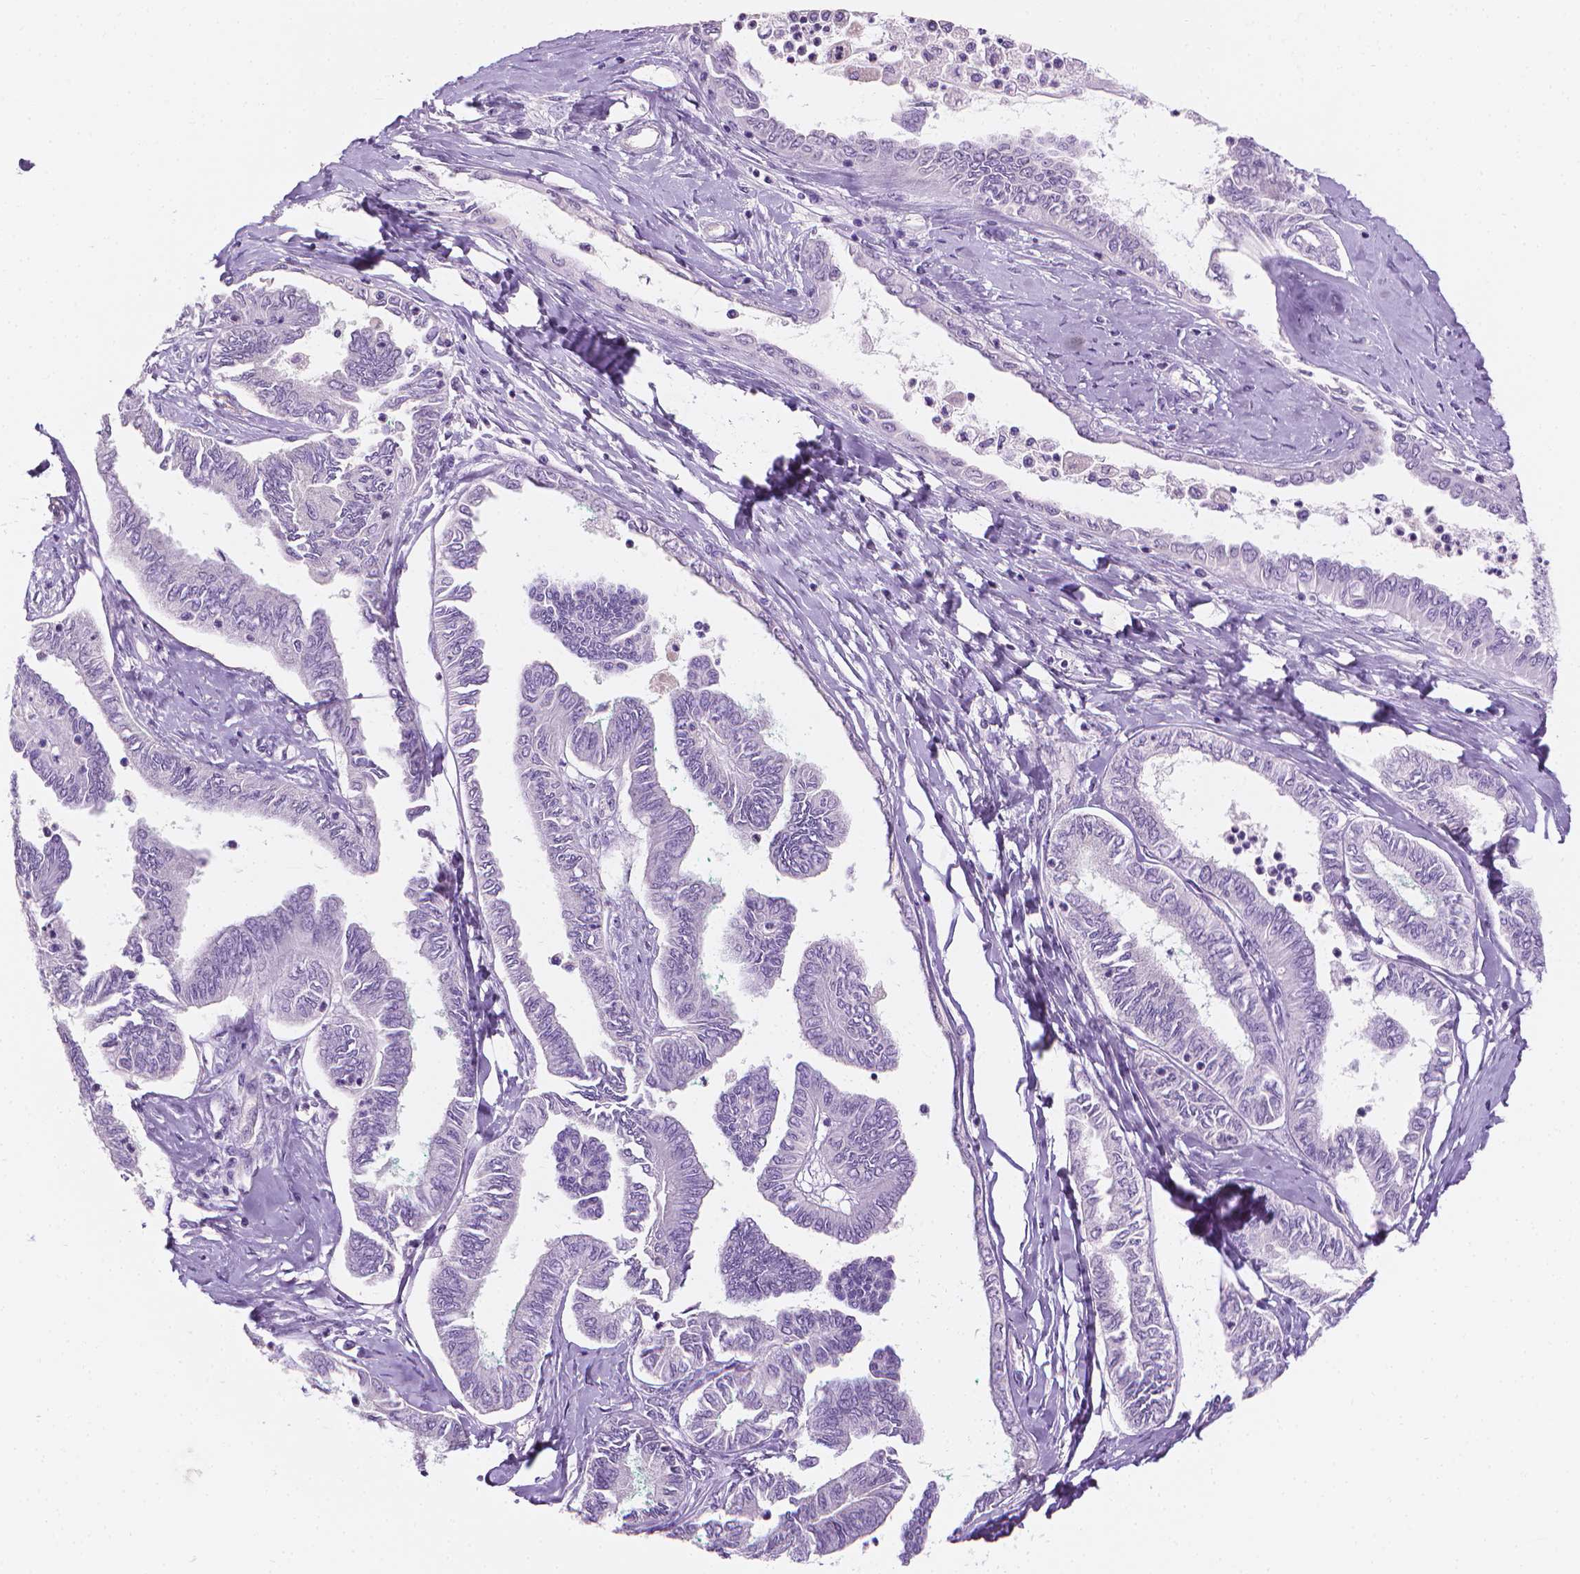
{"staining": {"intensity": "weak", "quantity": "25%-75%", "location": "cytoplasmic/membranous"}, "tissue": "ovarian cancer", "cell_type": "Tumor cells", "image_type": "cancer", "snomed": [{"axis": "morphology", "description": "Carcinoma, endometroid"}, {"axis": "topography", "description": "Ovary"}], "caption": "This is an image of immunohistochemistry staining of ovarian cancer, which shows weak staining in the cytoplasmic/membranous of tumor cells.", "gene": "FASN", "patient": {"sex": "female", "age": 70}}